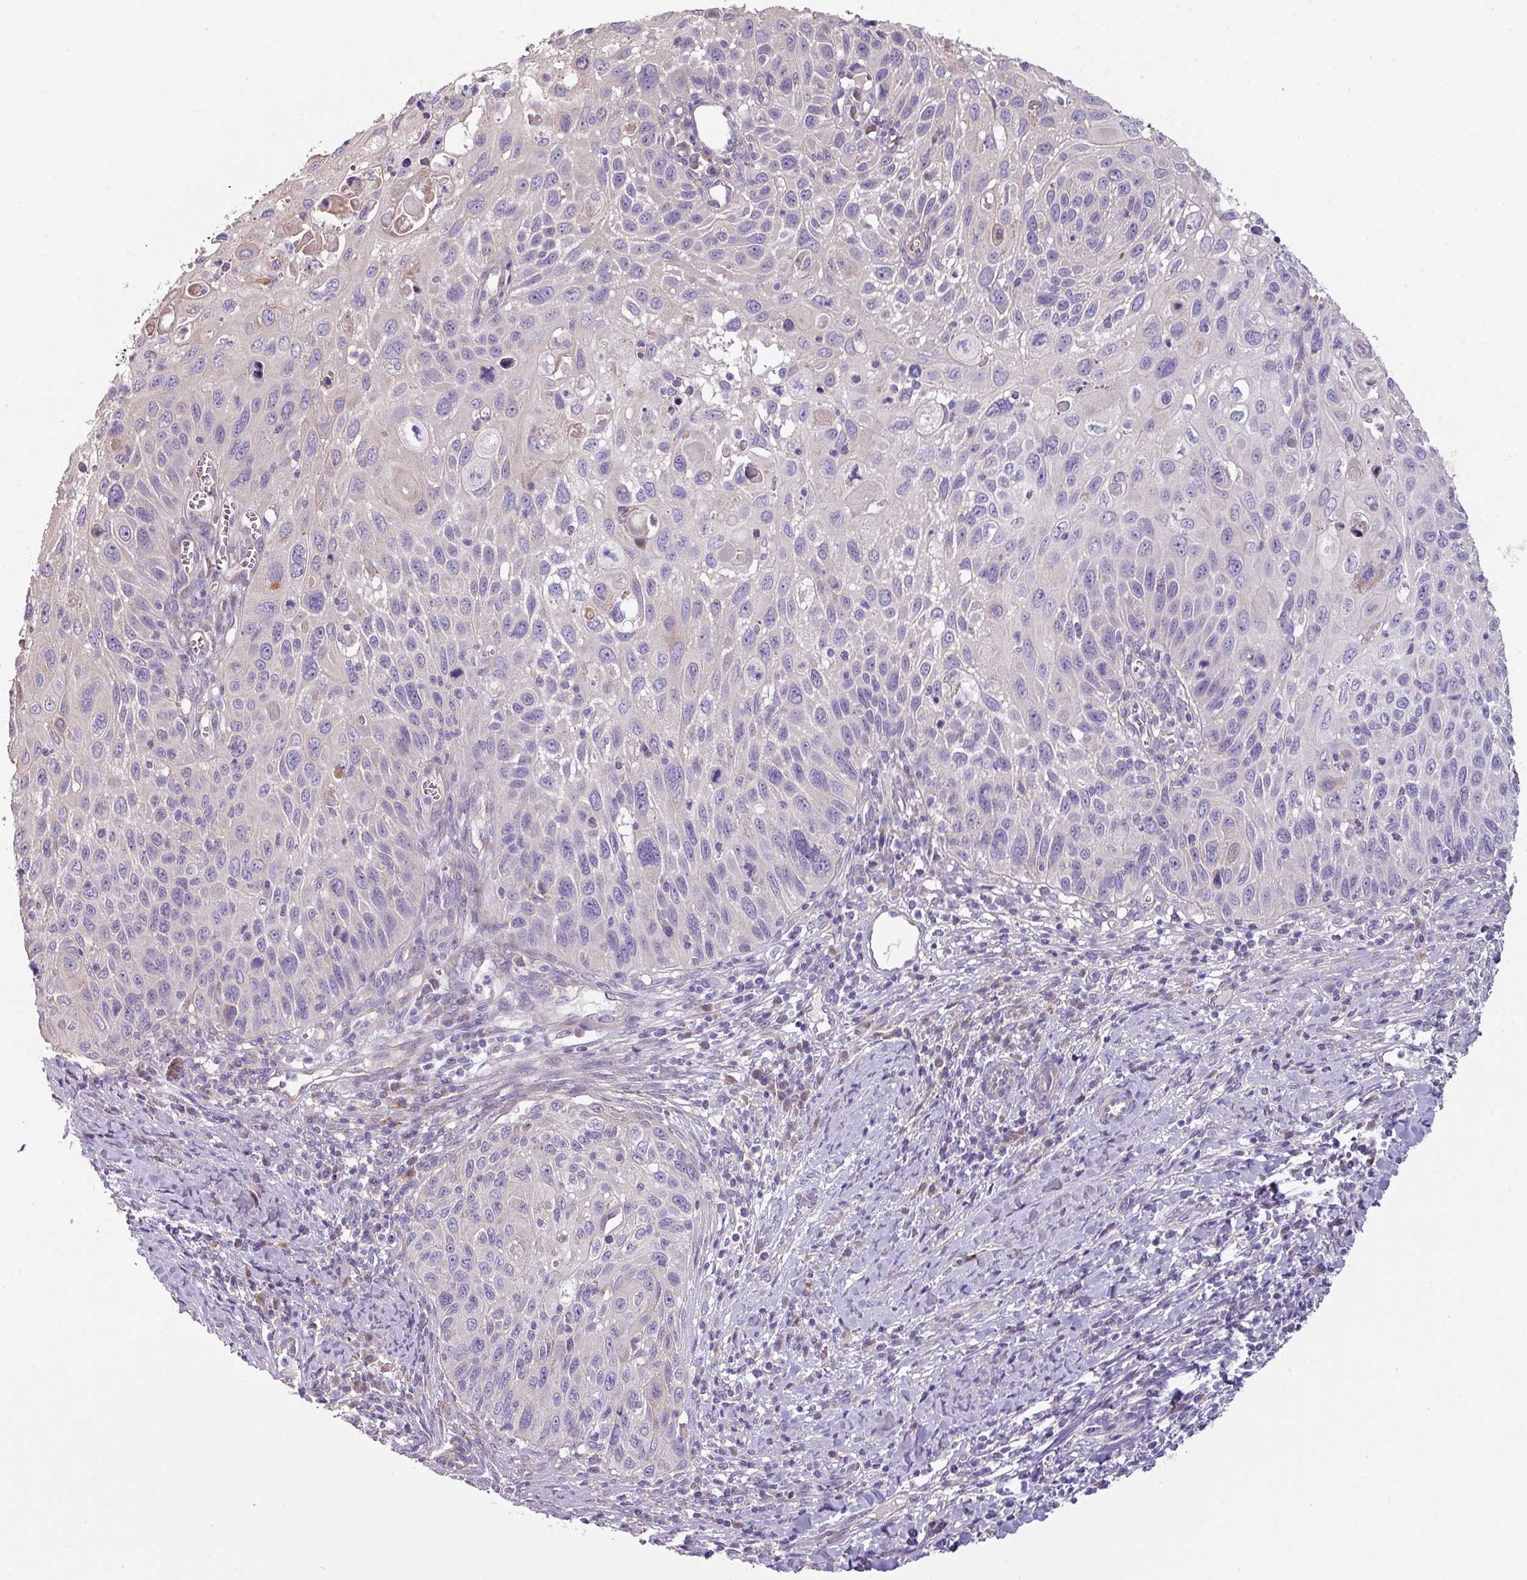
{"staining": {"intensity": "negative", "quantity": "none", "location": "none"}, "tissue": "cervical cancer", "cell_type": "Tumor cells", "image_type": "cancer", "snomed": [{"axis": "morphology", "description": "Squamous cell carcinoma, NOS"}, {"axis": "topography", "description": "Cervix"}], "caption": "A micrograph of cervical squamous cell carcinoma stained for a protein reveals no brown staining in tumor cells.", "gene": "LRRC9", "patient": {"sex": "female", "age": 70}}